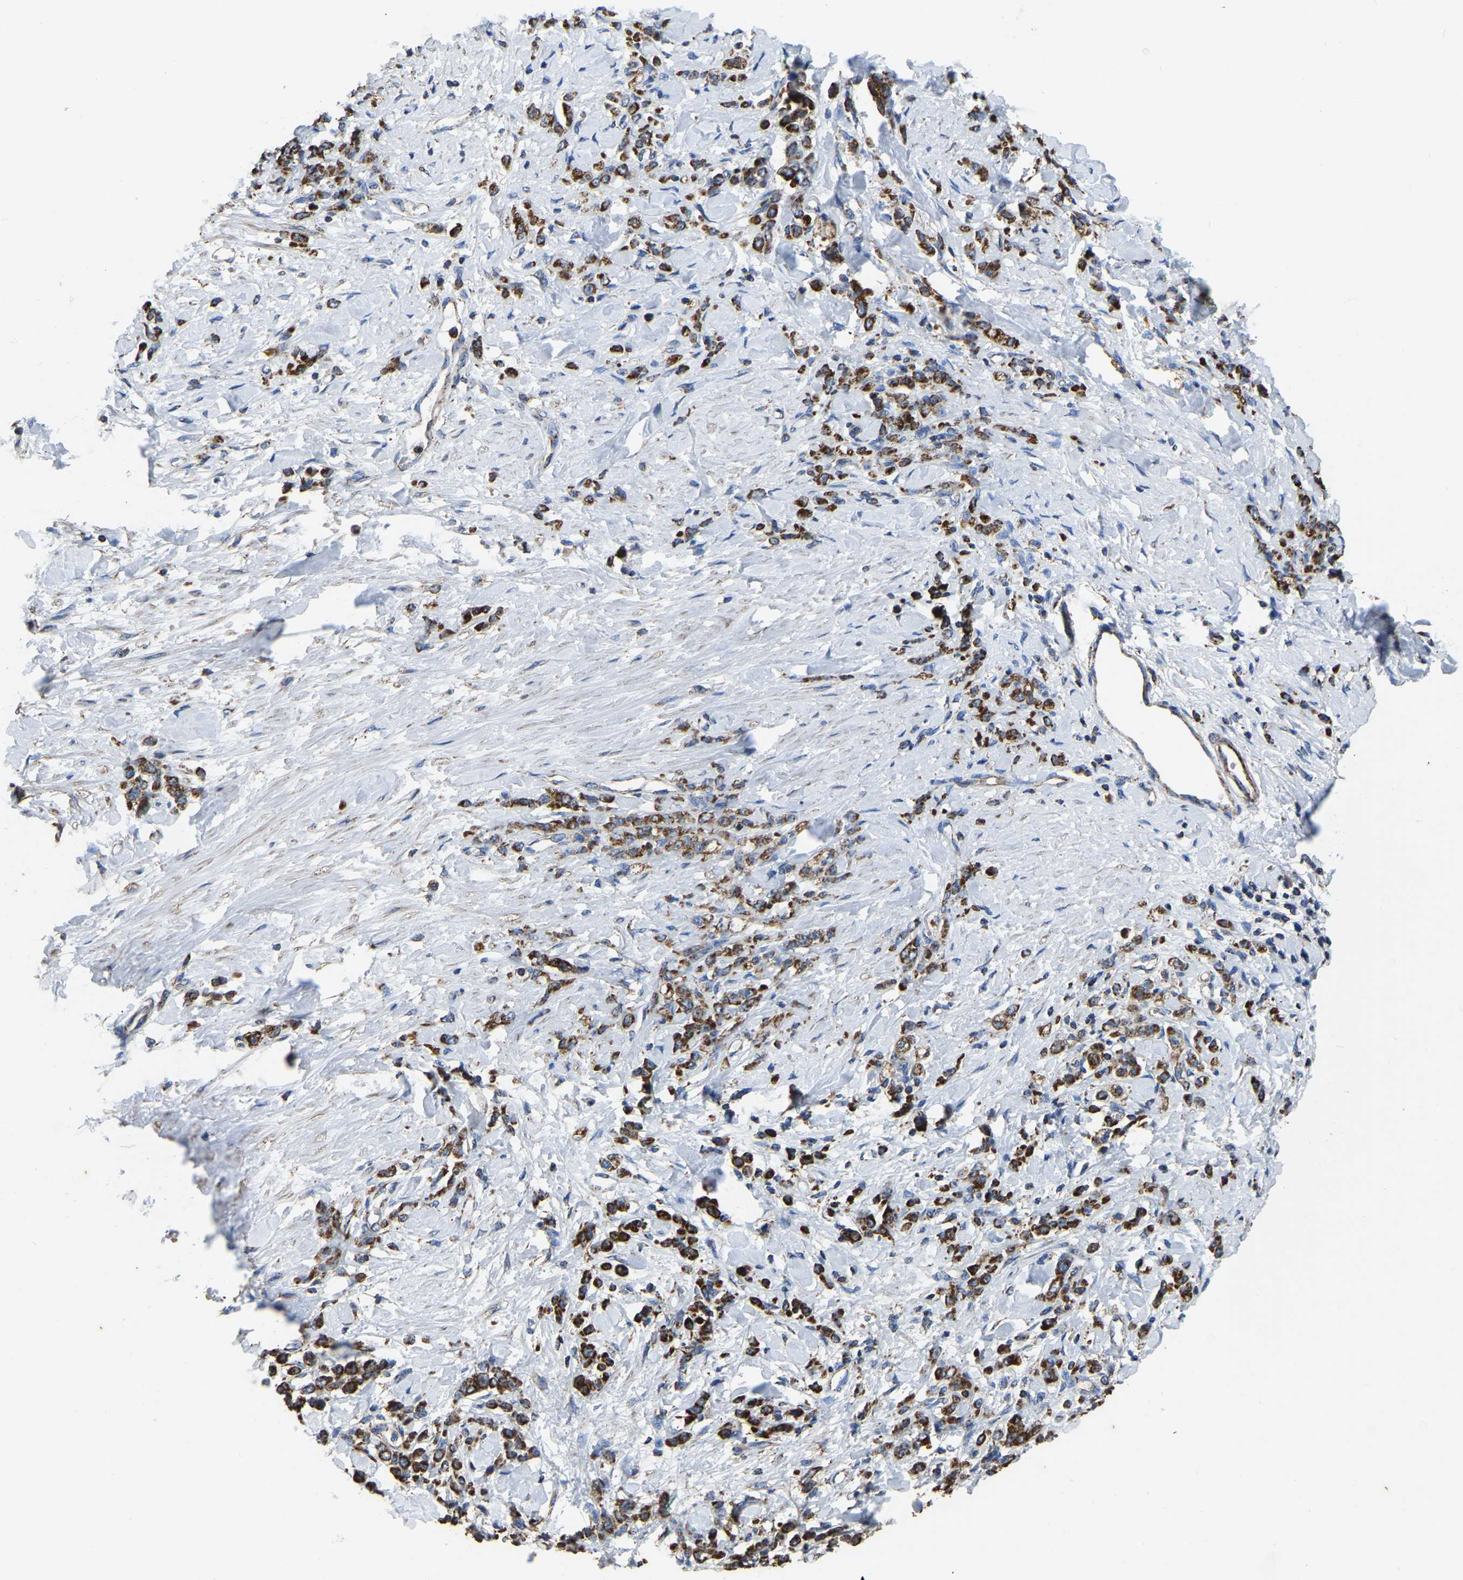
{"staining": {"intensity": "strong", "quantity": ">75%", "location": "cytoplasmic/membranous"}, "tissue": "stomach cancer", "cell_type": "Tumor cells", "image_type": "cancer", "snomed": [{"axis": "morphology", "description": "Normal tissue, NOS"}, {"axis": "morphology", "description": "Adenocarcinoma, NOS"}, {"axis": "topography", "description": "Stomach"}], "caption": "IHC histopathology image of neoplastic tissue: stomach adenocarcinoma stained using immunohistochemistry (IHC) displays high levels of strong protein expression localized specifically in the cytoplasmic/membranous of tumor cells, appearing as a cytoplasmic/membranous brown color.", "gene": "ETFA", "patient": {"sex": "male", "age": 82}}